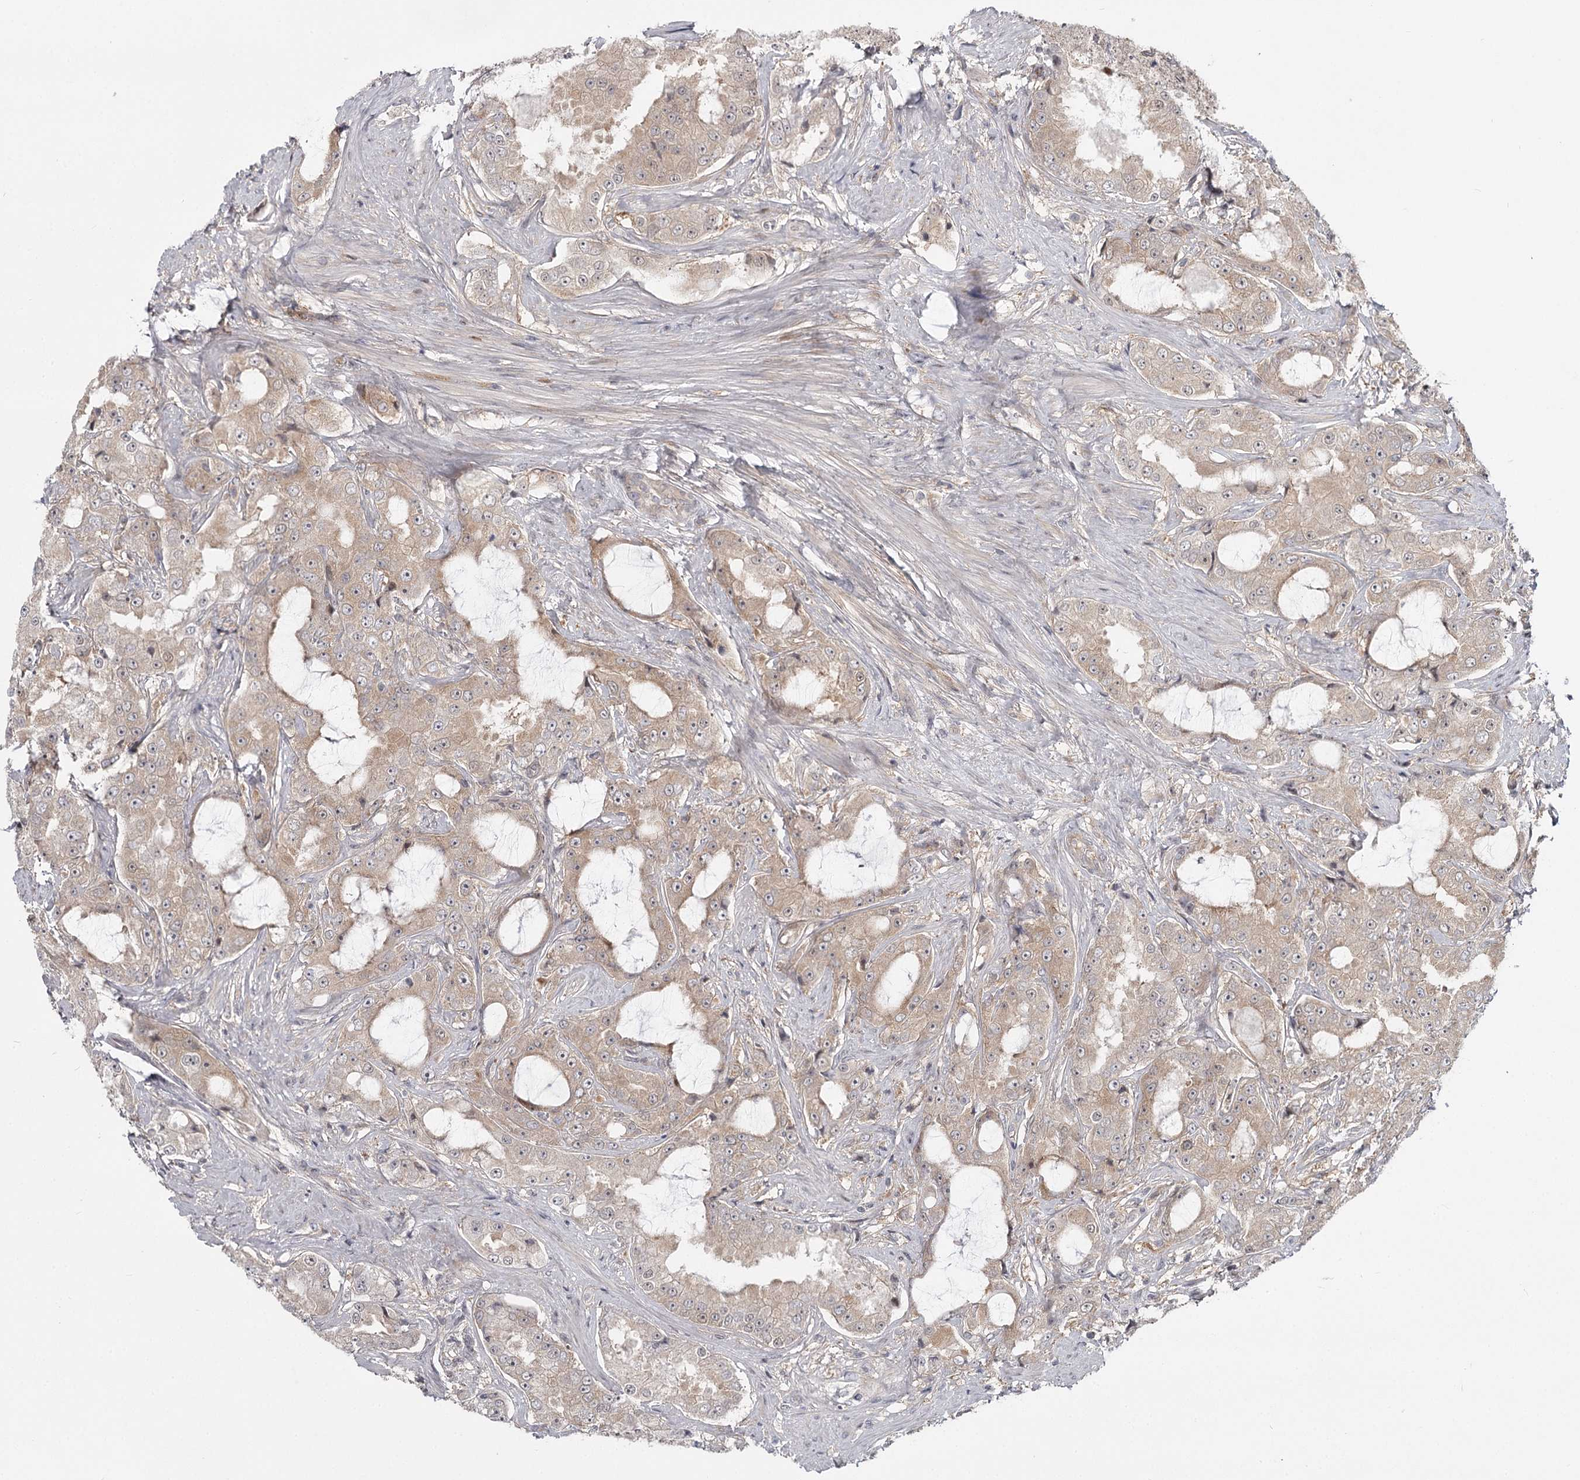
{"staining": {"intensity": "weak", "quantity": "<25%", "location": "cytoplasmic/membranous"}, "tissue": "prostate cancer", "cell_type": "Tumor cells", "image_type": "cancer", "snomed": [{"axis": "morphology", "description": "Adenocarcinoma, High grade"}, {"axis": "topography", "description": "Prostate"}], "caption": "DAB (3,3'-diaminobenzidine) immunohistochemical staining of human prostate high-grade adenocarcinoma reveals no significant expression in tumor cells.", "gene": "CCNG2", "patient": {"sex": "male", "age": 73}}